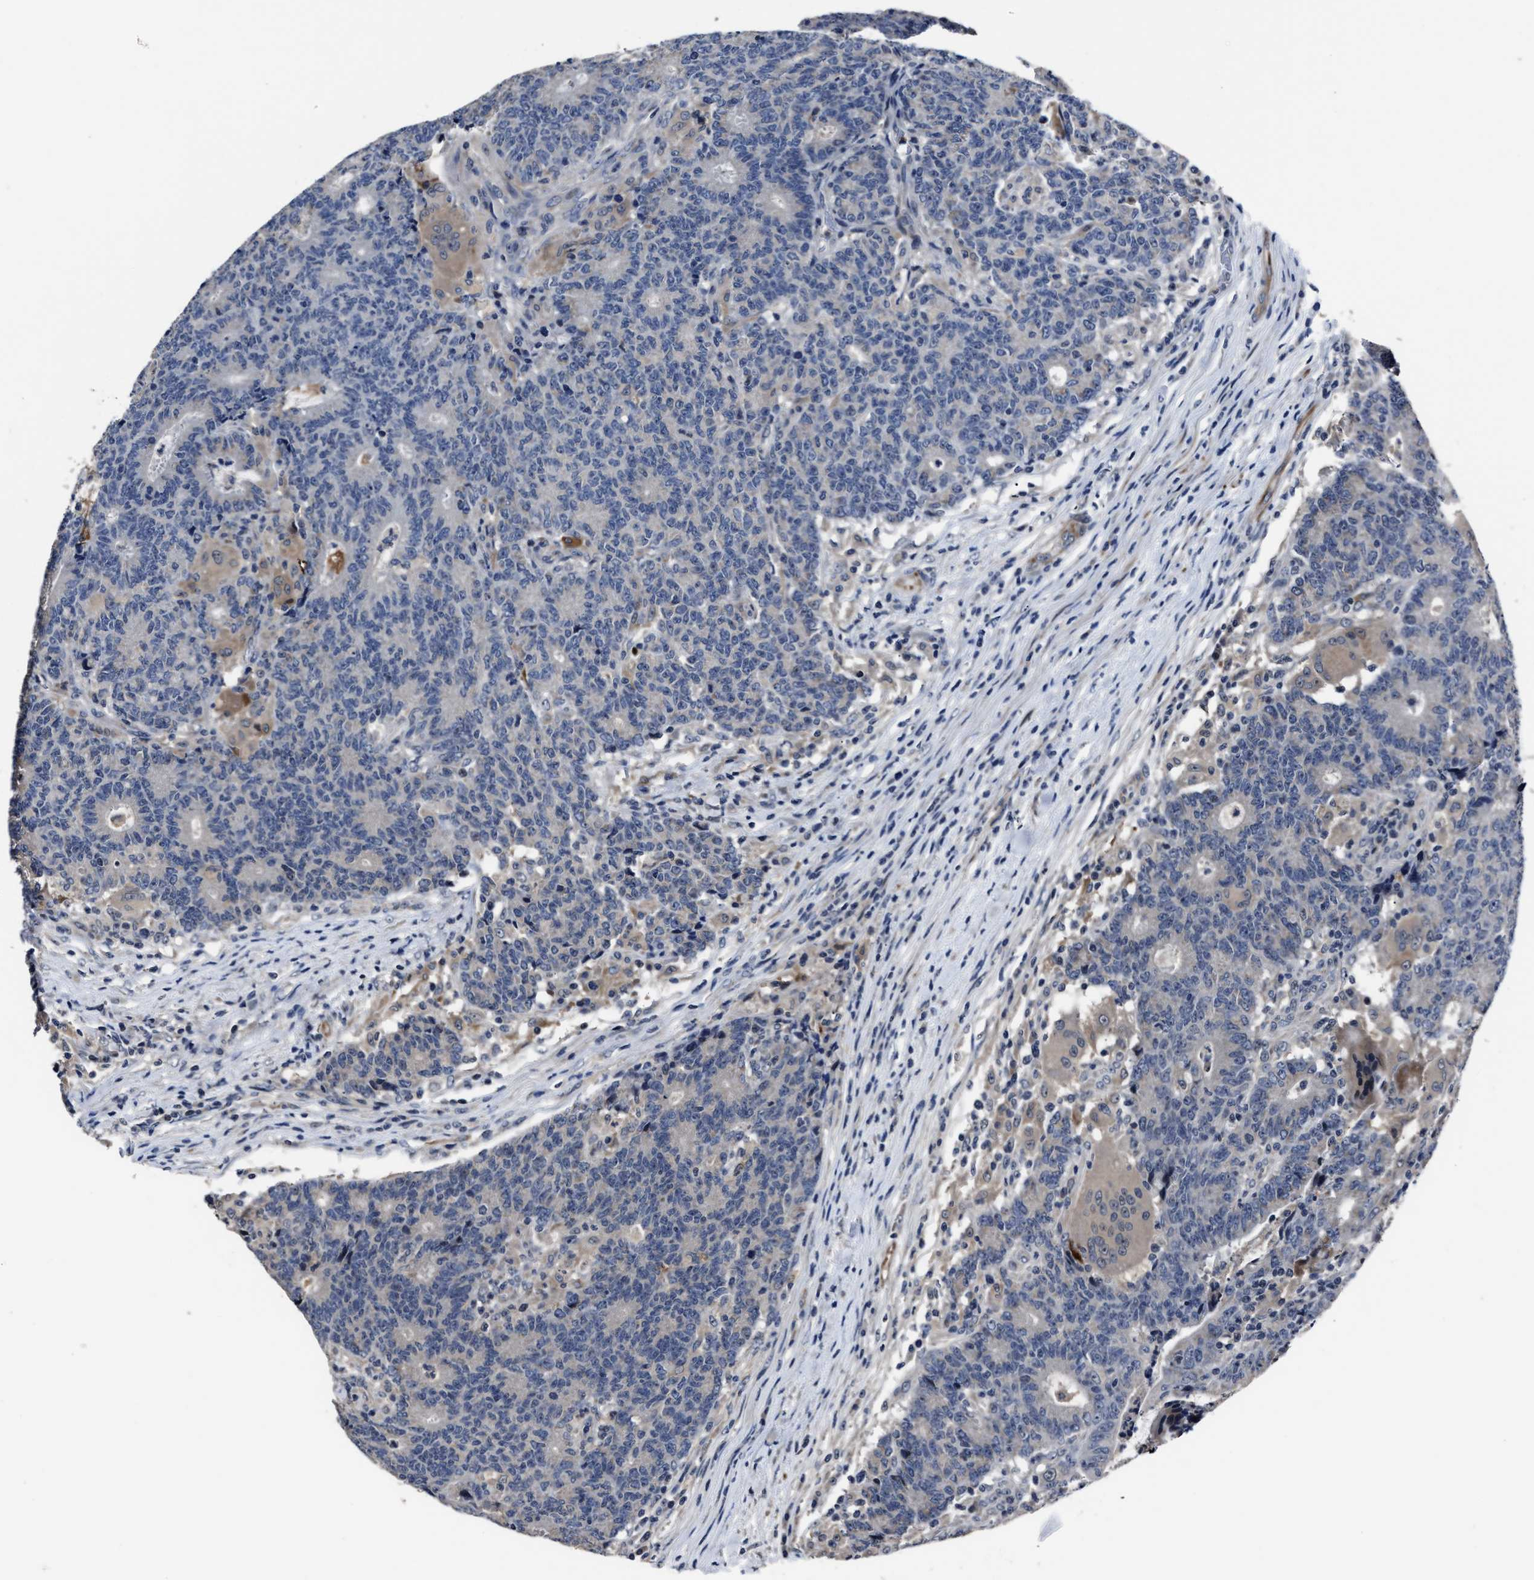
{"staining": {"intensity": "negative", "quantity": "none", "location": "none"}, "tissue": "colorectal cancer", "cell_type": "Tumor cells", "image_type": "cancer", "snomed": [{"axis": "morphology", "description": "Normal tissue, NOS"}, {"axis": "morphology", "description": "Adenocarcinoma, NOS"}, {"axis": "topography", "description": "Colon"}], "caption": "A high-resolution histopathology image shows immunohistochemistry (IHC) staining of colorectal cancer, which displays no significant staining in tumor cells.", "gene": "RSBN1L", "patient": {"sex": "female", "age": 75}}